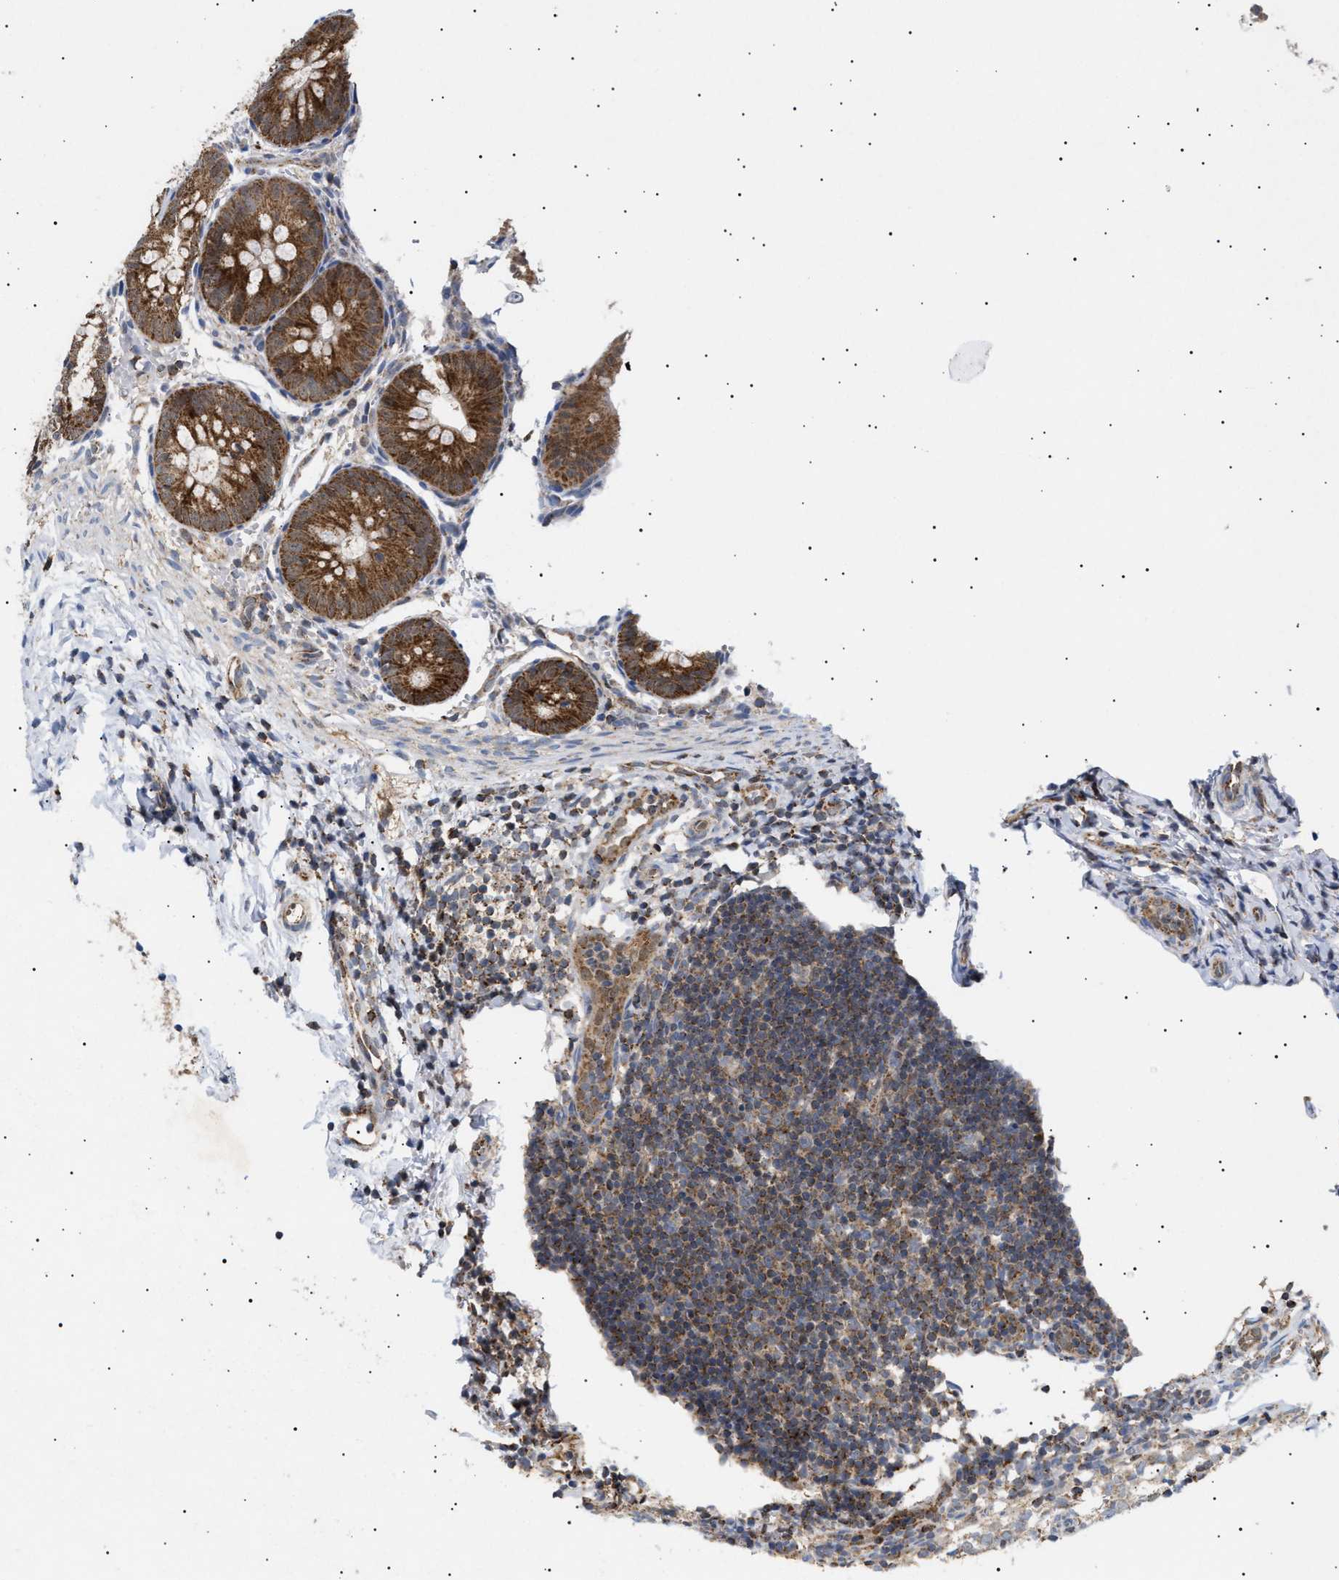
{"staining": {"intensity": "moderate", "quantity": ">75%", "location": "cytoplasmic/membranous"}, "tissue": "appendix", "cell_type": "Glandular cells", "image_type": "normal", "snomed": [{"axis": "morphology", "description": "Normal tissue, NOS"}, {"axis": "topography", "description": "Appendix"}], "caption": "A photomicrograph of appendix stained for a protein demonstrates moderate cytoplasmic/membranous brown staining in glandular cells. The protein is shown in brown color, while the nuclei are stained blue.", "gene": "SIRT5", "patient": {"sex": "male", "age": 1}}